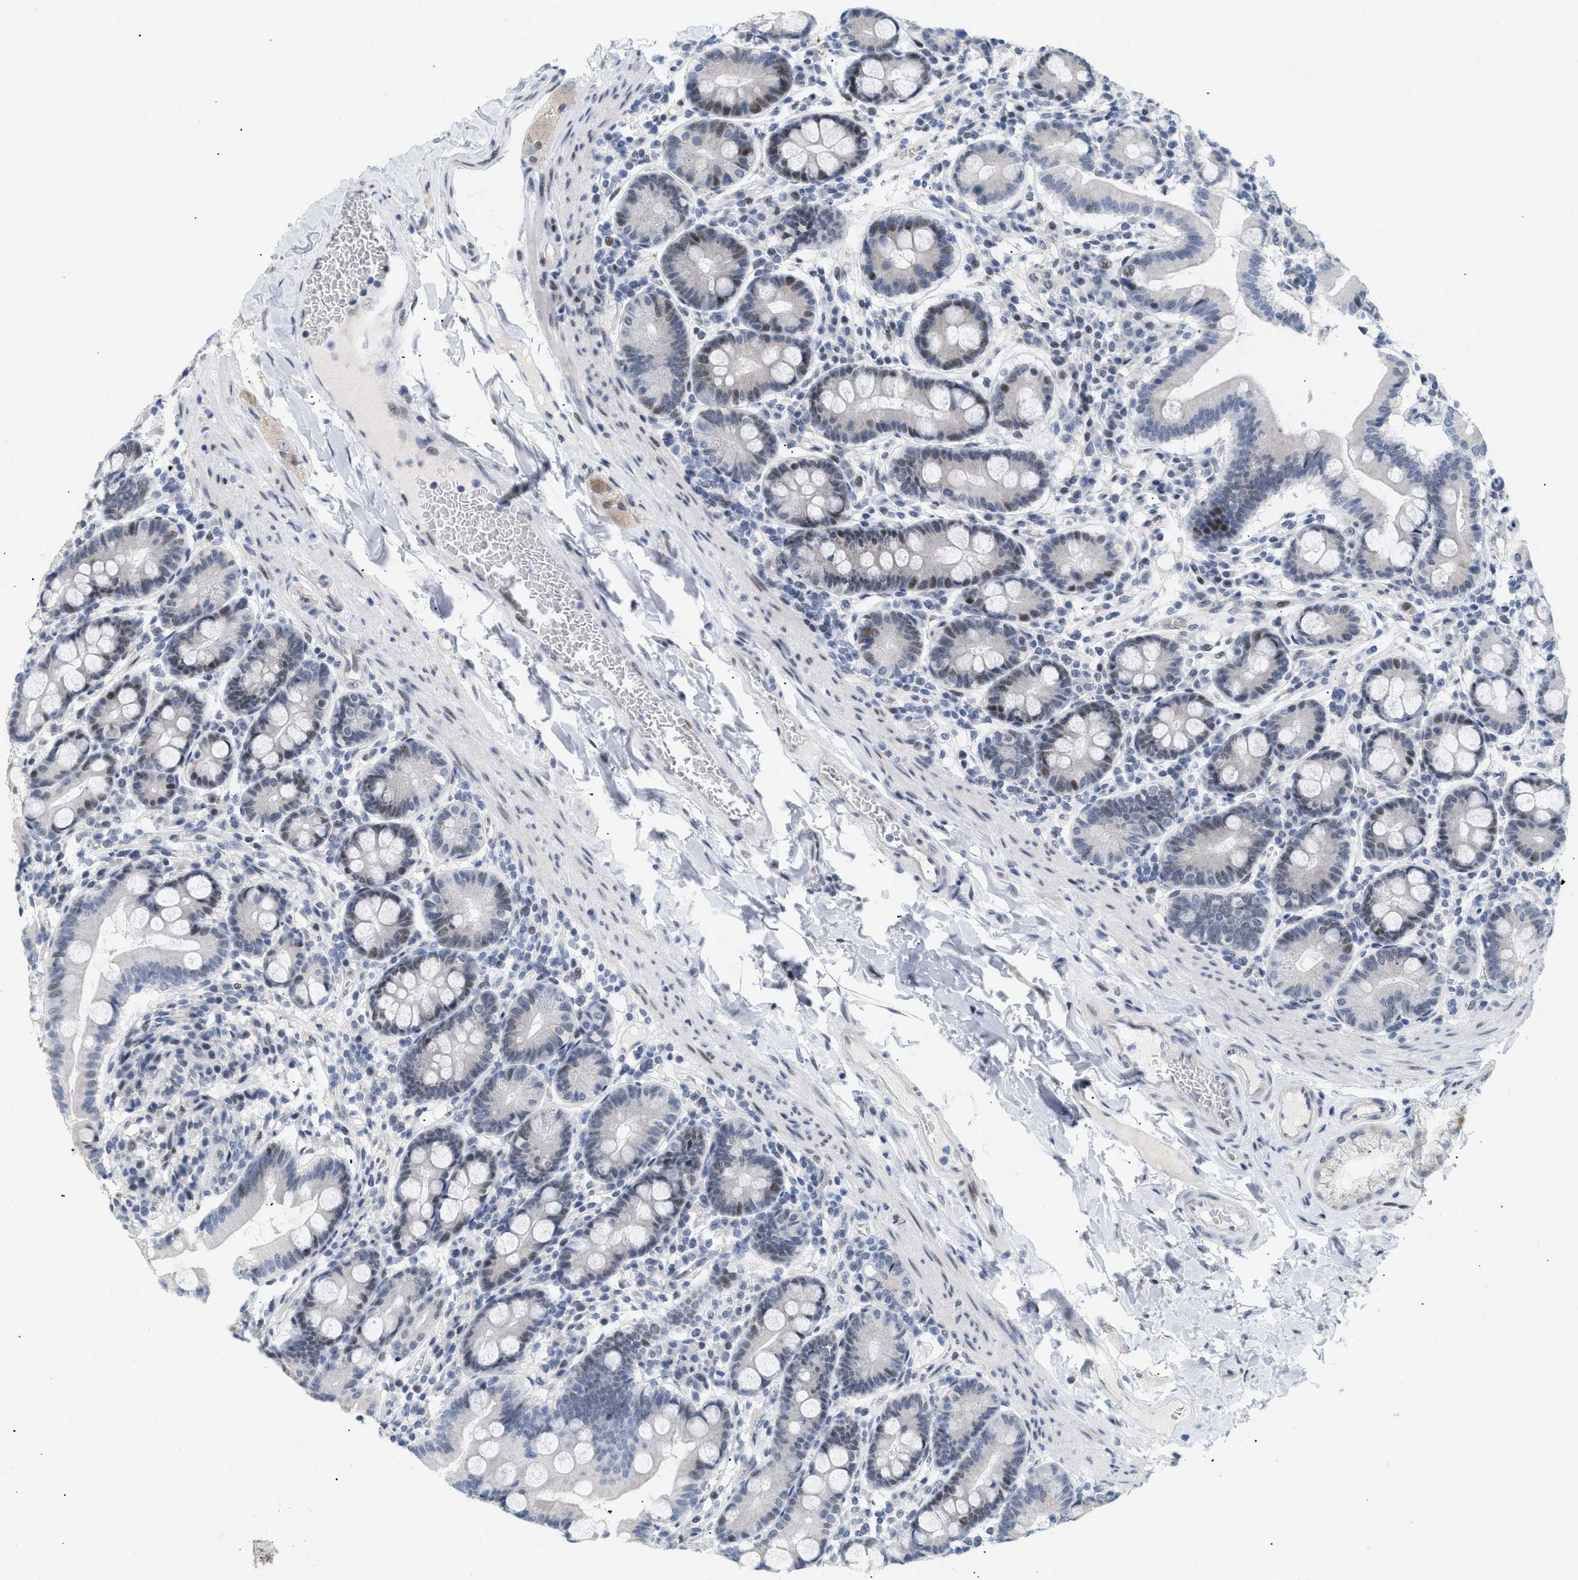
{"staining": {"intensity": "strong", "quantity": "<25%", "location": "nuclear"}, "tissue": "duodenum", "cell_type": "Glandular cells", "image_type": "normal", "snomed": [{"axis": "morphology", "description": "Normal tissue, NOS"}, {"axis": "topography", "description": "Duodenum"}], "caption": "A brown stain labels strong nuclear expression of a protein in glandular cells of benign human duodenum. (Stains: DAB (3,3'-diaminobenzidine) in brown, nuclei in blue, Microscopy: brightfield microscopy at high magnification).", "gene": "PPARD", "patient": {"sex": "male", "age": 50}}